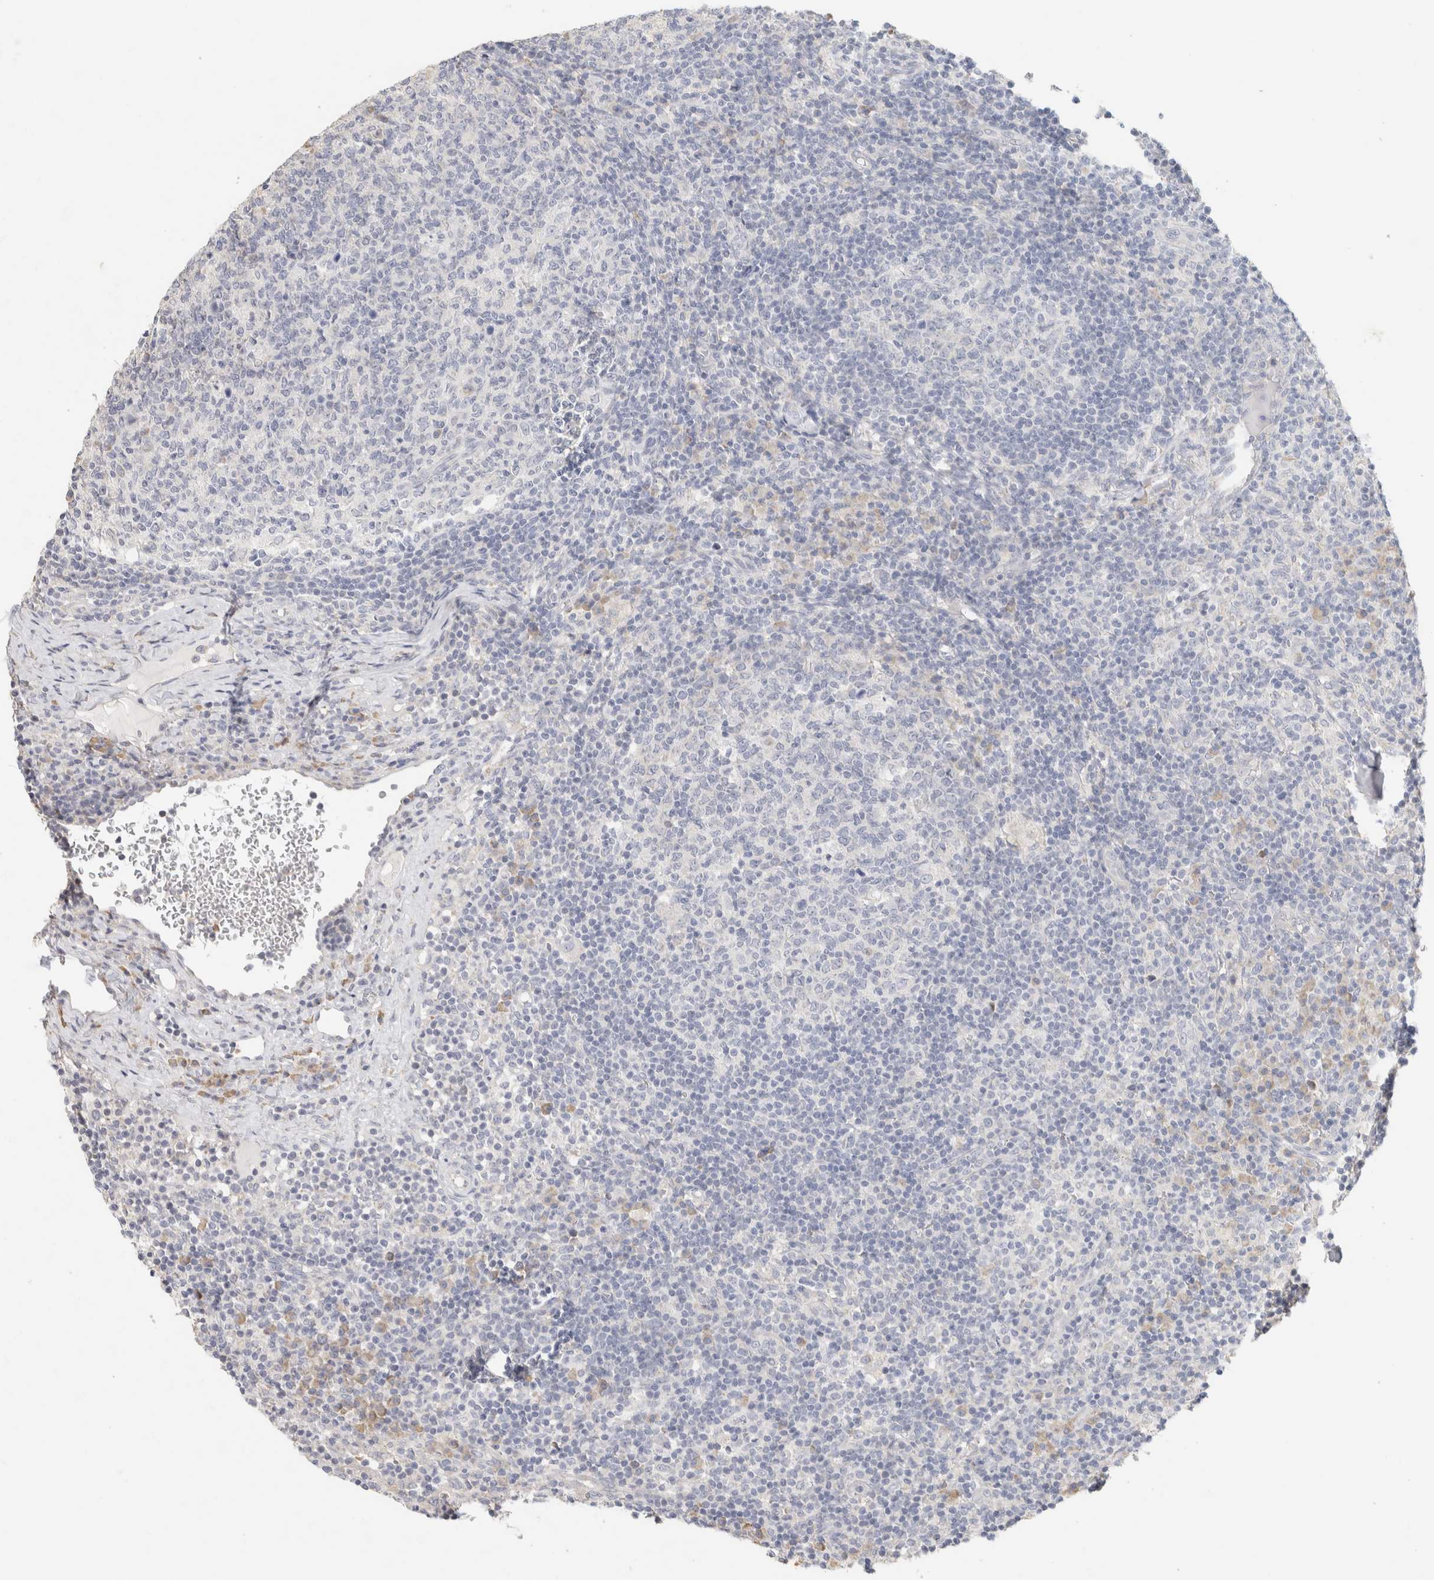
{"staining": {"intensity": "negative", "quantity": "none", "location": "none"}, "tissue": "lymph node", "cell_type": "Germinal center cells", "image_type": "normal", "snomed": [{"axis": "morphology", "description": "Normal tissue, NOS"}, {"axis": "morphology", "description": "Inflammation, NOS"}, {"axis": "topography", "description": "Lymph node"}], "caption": "Germinal center cells show no significant staining in normal lymph node. (DAB (3,3'-diaminobenzidine) immunohistochemistry with hematoxylin counter stain).", "gene": "NEFM", "patient": {"sex": "male", "age": 55}}